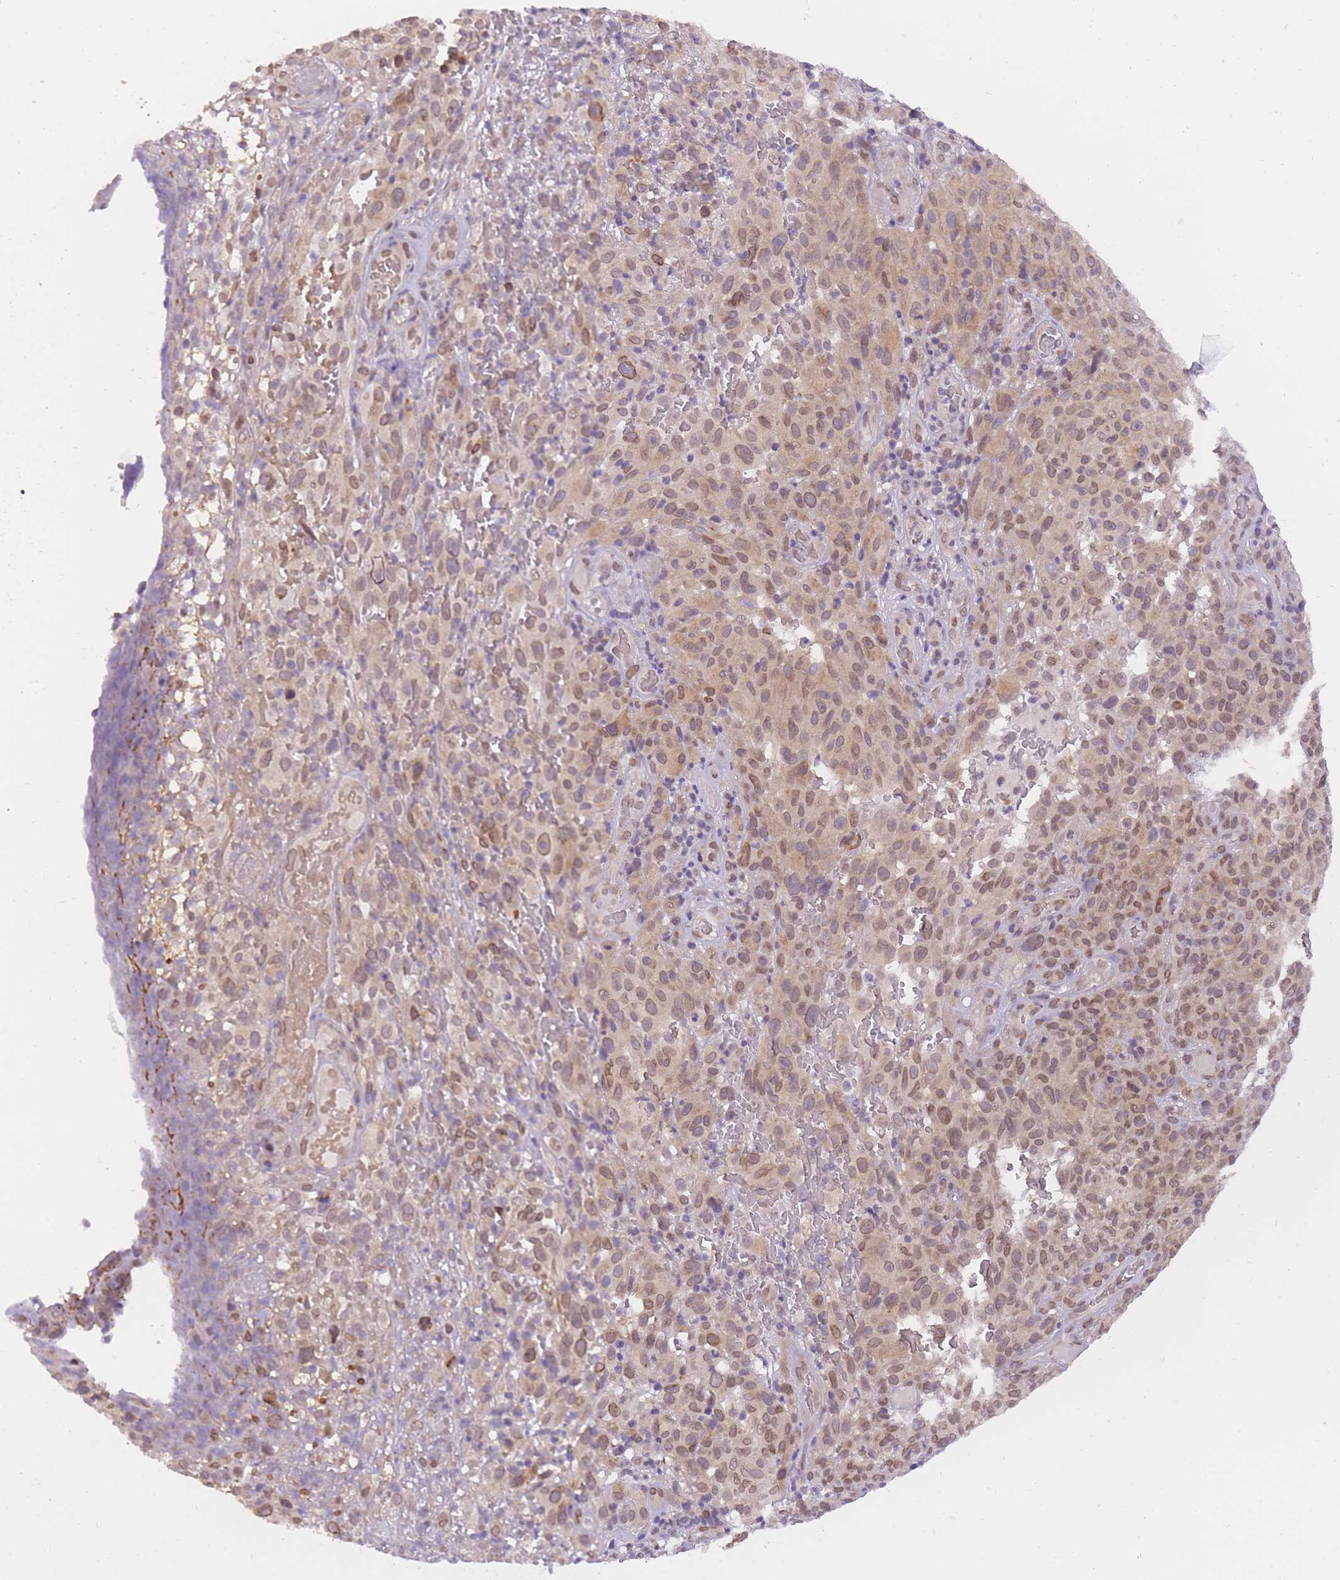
{"staining": {"intensity": "weak", "quantity": ">75%", "location": "cytoplasmic/membranous,nuclear"}, "tissue": "melanoma", "cell_type": "Tumor cells", "image_type": "cancer", "snomed": [{"axis": "morphology", "description": "Malignant melanoma, NOS"}, {"axis": "topography", "description": "Skin"}], "caption": "Protein expression analysis of melanoma demonstrates weak cytoplasmic/membranous and nuclear expression in approximately >75% of tumor cells.", "gene": "CDIP1", "patient": {"sex": "female", "age": 82}}